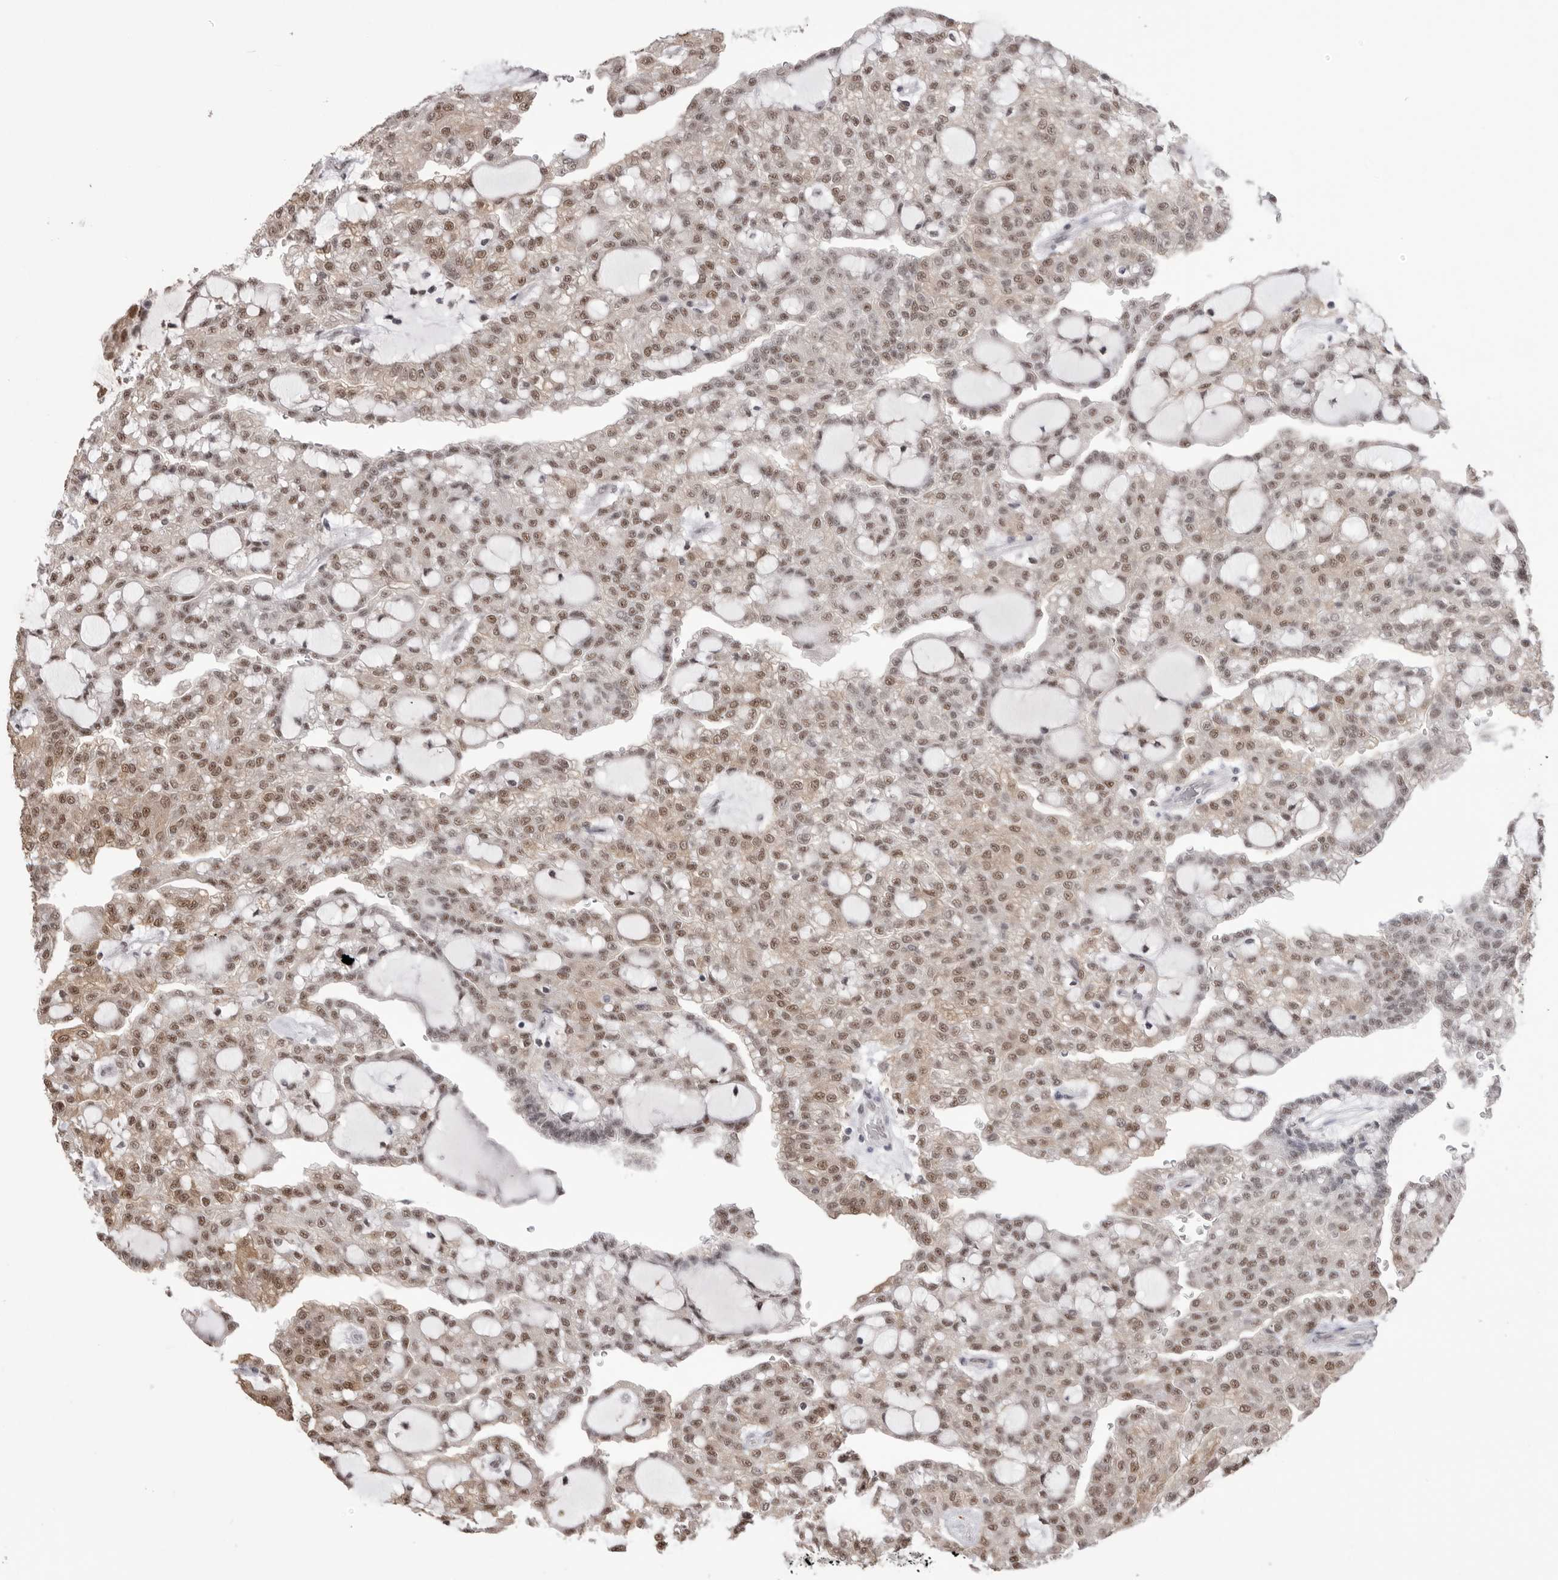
{"staining": {"intensity": "moderate", "quantity": ">75%", "location": "nuclear"}, "tissue": "renal cancer", "cell_type": "Tumor cells", "image_type": "cancer", "snomed": [{"axis": "morphology", "description": "Adenocarcinoma, NOS"}, {"axis": "topography", "description": "Kidney"}], "caption": "Renal adenocarcinoma tissue exhibits moderate nuclear expression in about >75% of tumor cells, visualized by immunohistochemistry. The protein of interest is stained brown, and the nuclei are stained in blue (DAB (3,3'-diaminobenzidine) IHC with brightfield microscopy, high magnification).", "gene": "BCLAF3", "patient": {"sex": "male", "age": 63}}